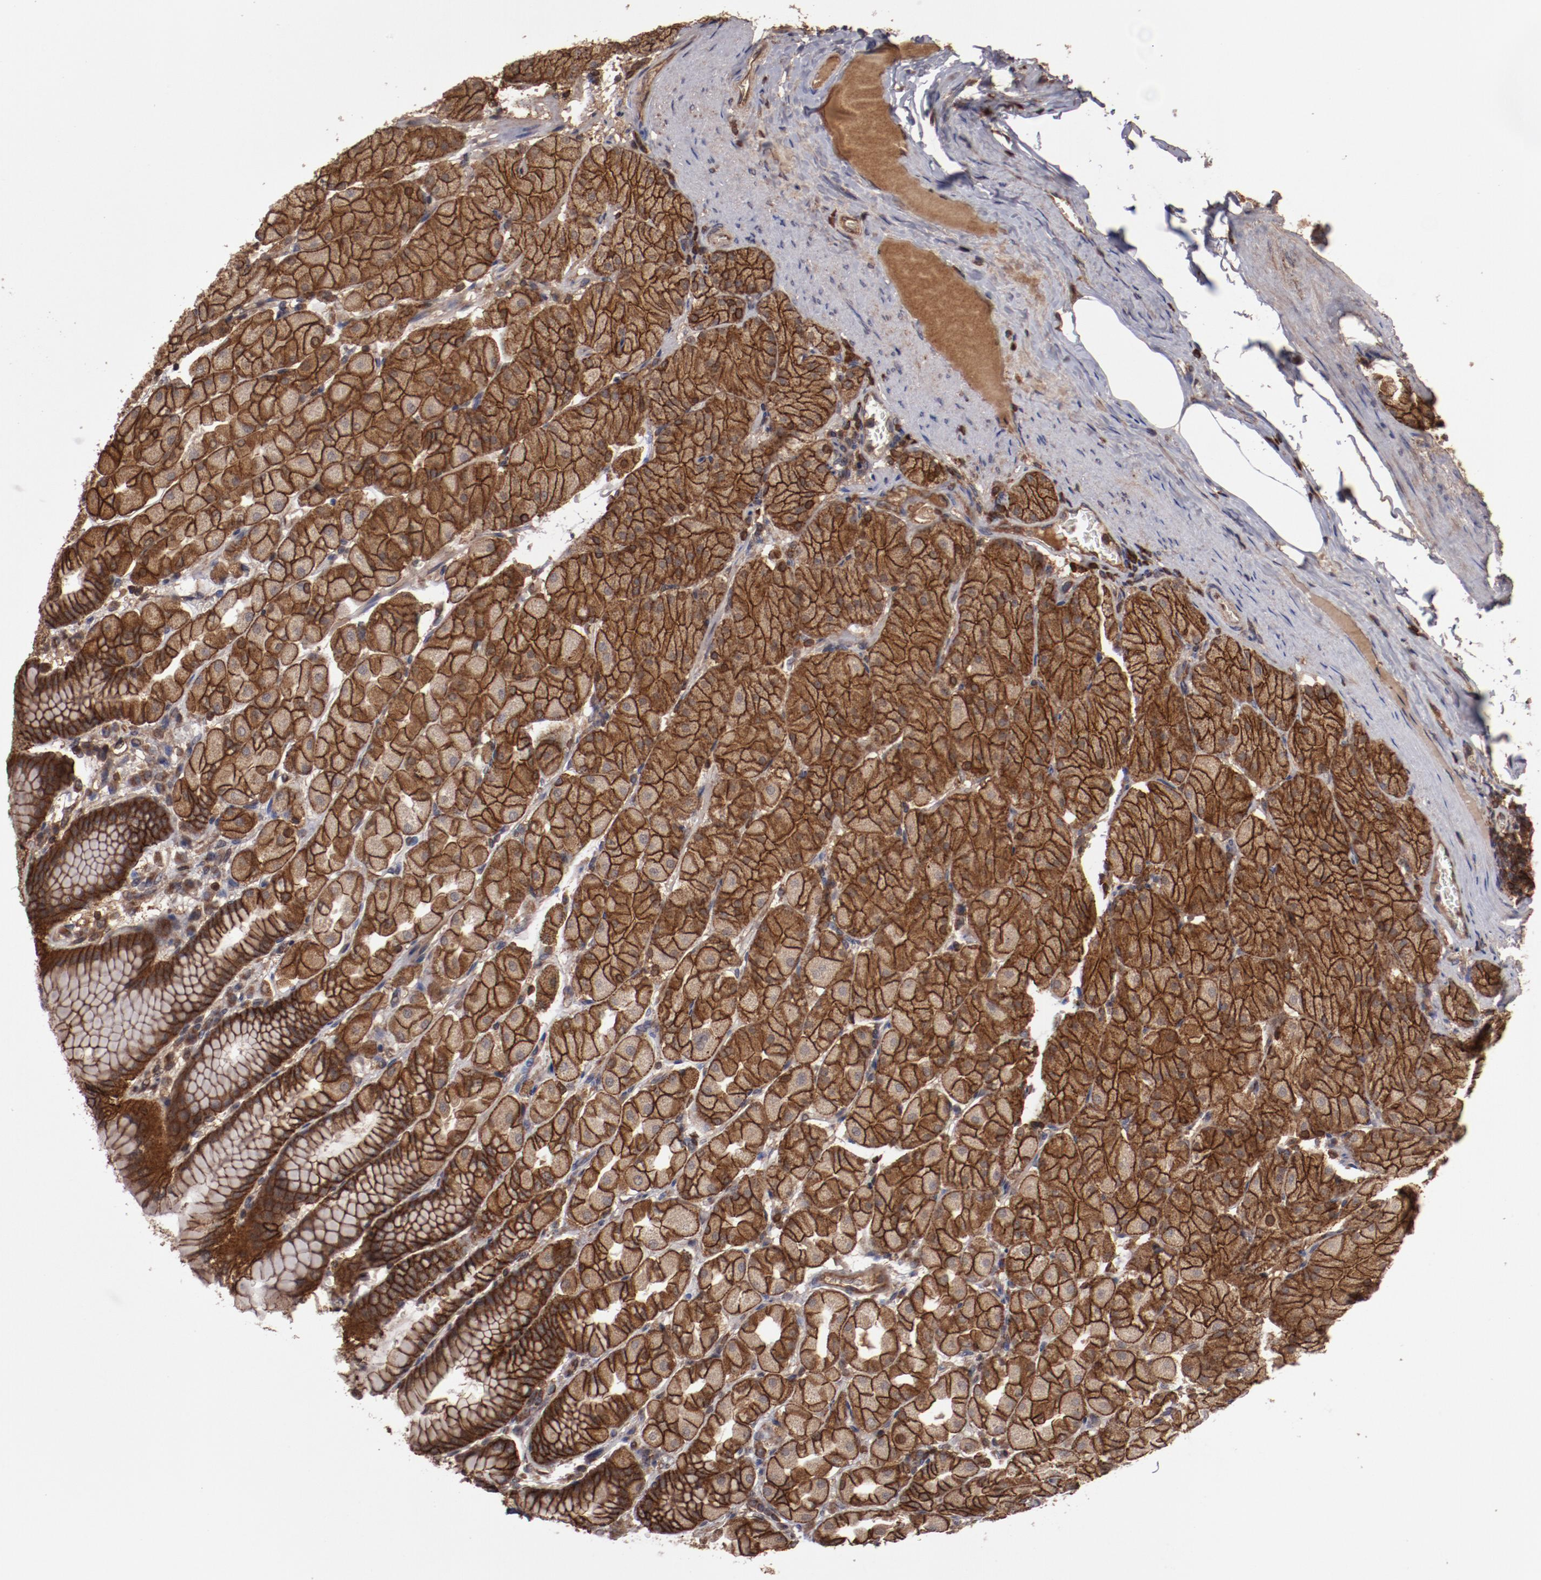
{"staining": {"intensity": "moderate", "quantity": ">75%", "location": "cytoplasmic/membranous"}, "tissue": "stomach", "cell_type": "Glandular cells", "image_type": "normal", "snomed": [{"axis": "morphology", "description": "Normal tissue, NOS"}, {"axis": "topography", "description": "Stomach, upper"}], "caption": "Glandular cells demonstrate medium levels of moderate cytoplasmic/membranous positivity in about >75% of cells in unremarkable stomach.", "gene": "RPS6KA6", "patient": {"sex": "female", "age": 56}}